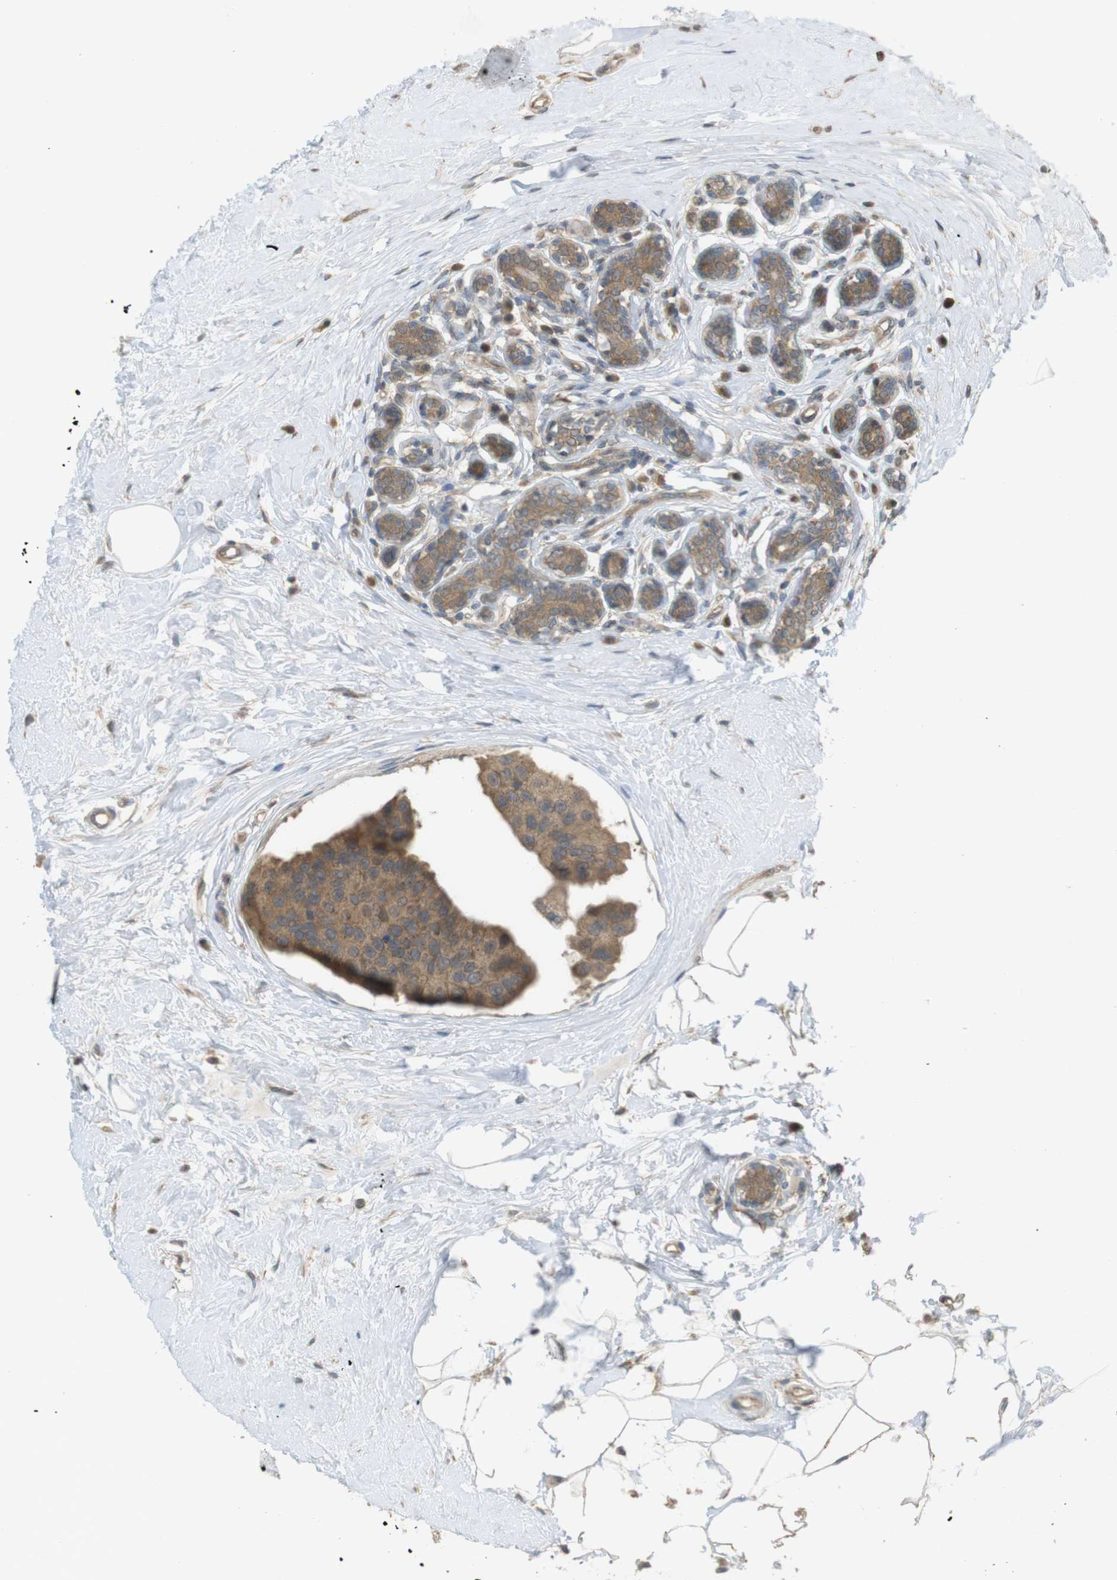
{"staining": {"intensity": "moderate", "quantity": ">75%", "location": "cytoplasmic/membranous"}, "tissue": "breast cancer", "cell_type": "Tumor cells", "image_type": "cancer", "snomed": [{"axis": "morphology", "description": "Normal tissue, NOS"}, {"axis": "morphology", "description": "Duct carcinoma"}, {"axis": "topography", "description": "Breast"}], "caption": "This is an image of immunohistochemistry staining of breast cancer (invasive ductal carcinoma), which shows moderate staining in the cytoplasmic/membranous of tumor cells.", "gene": "RNF130", "patient": {"sex": "female", "age": 39}}